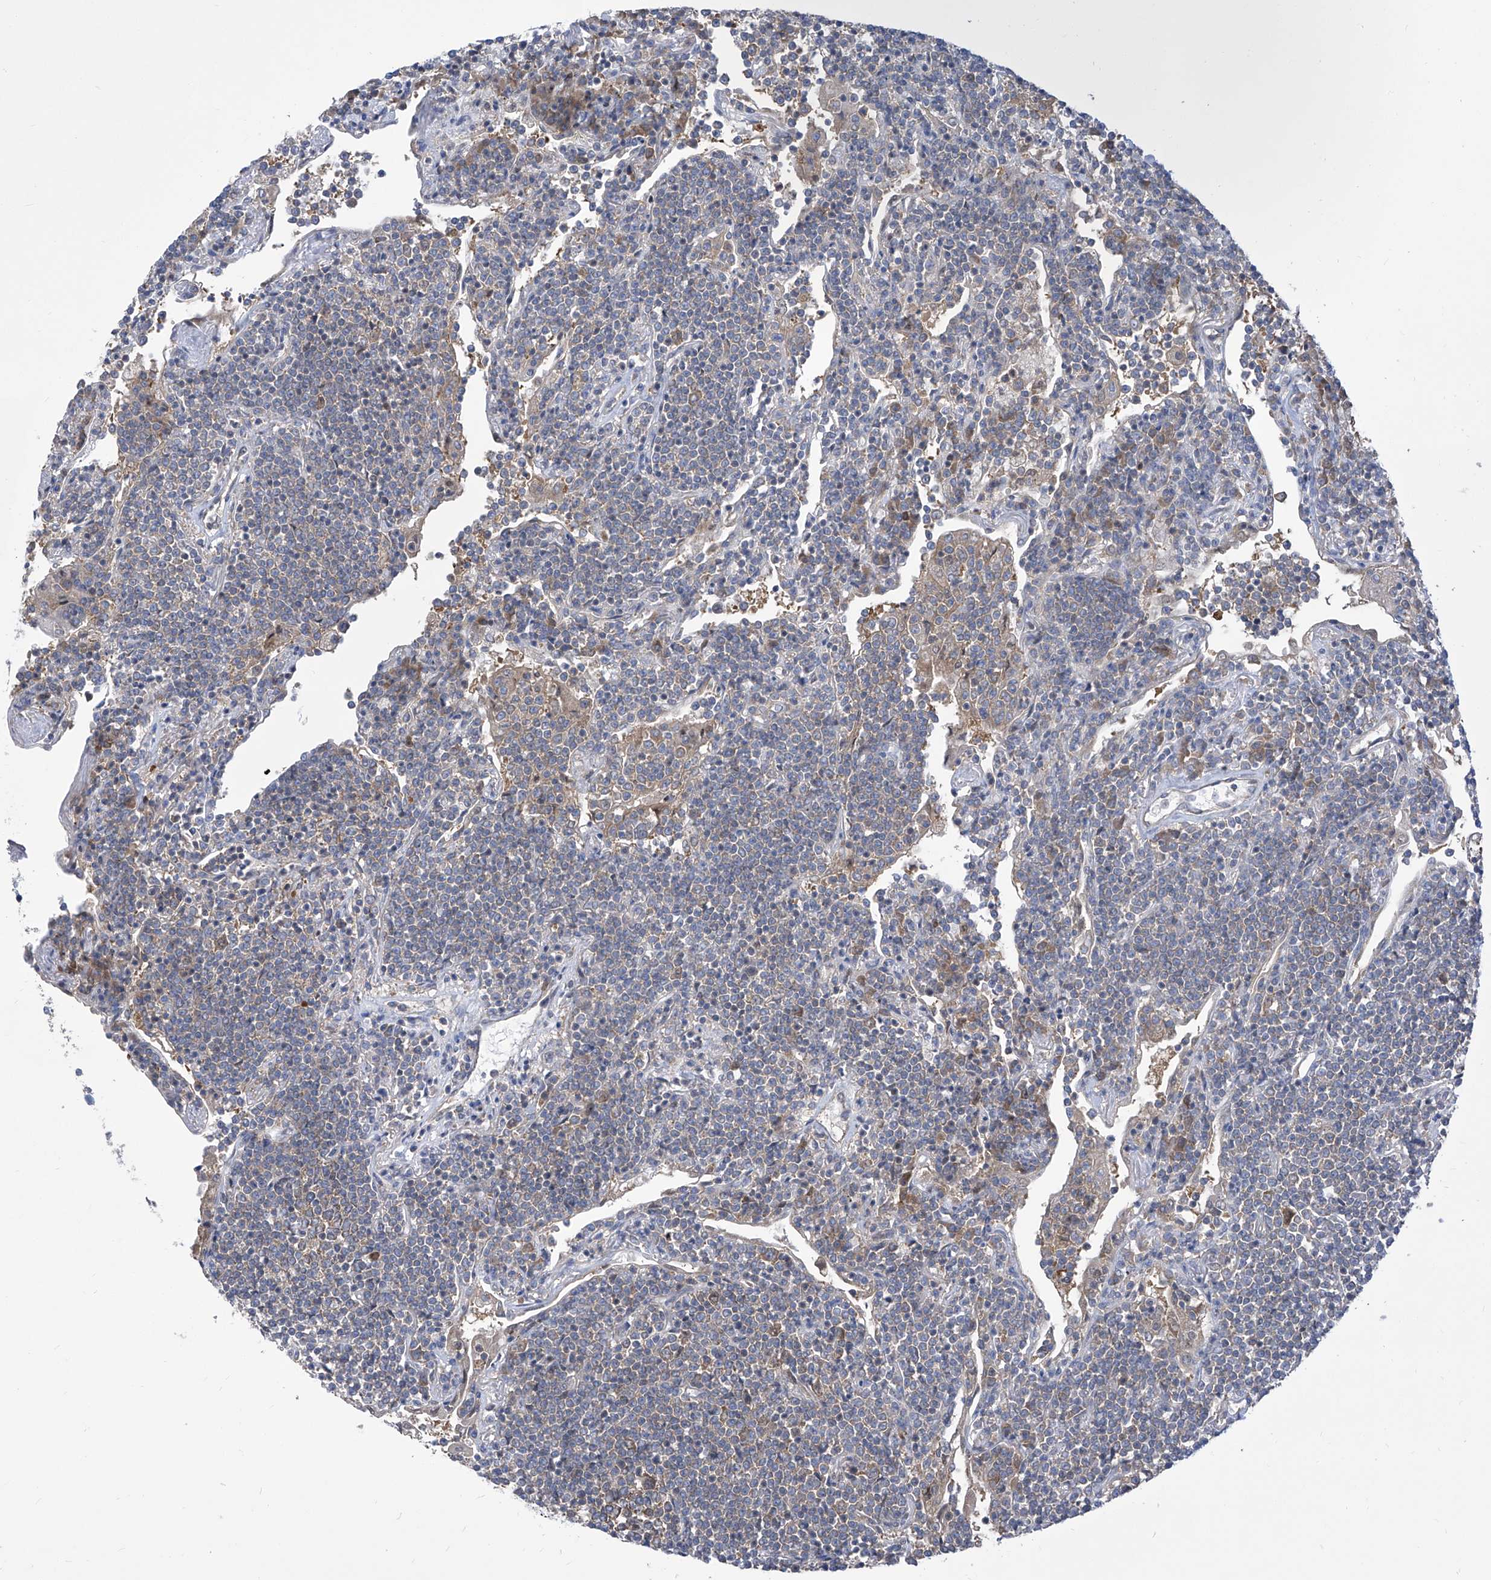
{"staining": {"intensity": "negative", "quantity": "none", "location": "none"}, "tissue": "lymphoma", "cell_type": "Tumor cells", "image_type": "cancer", "snomed": [{"axis": "morphology", "description": "Malignant lymphoma, non-Hodgkin's type, Low grade"}, {"axis": "topography", "description": "Lung"}], "caption": "An immunohistochemistry (IHC) photomicrograph of malignant lymphoma, non-Hodgkin's type (low-grade) is shown. There is no staining in tumor cells of malignant lymphoma, non-Hodgkin's type (low-grade).", "gene": "EIF3M", "patient": {"sex": "female", "age": 71}}